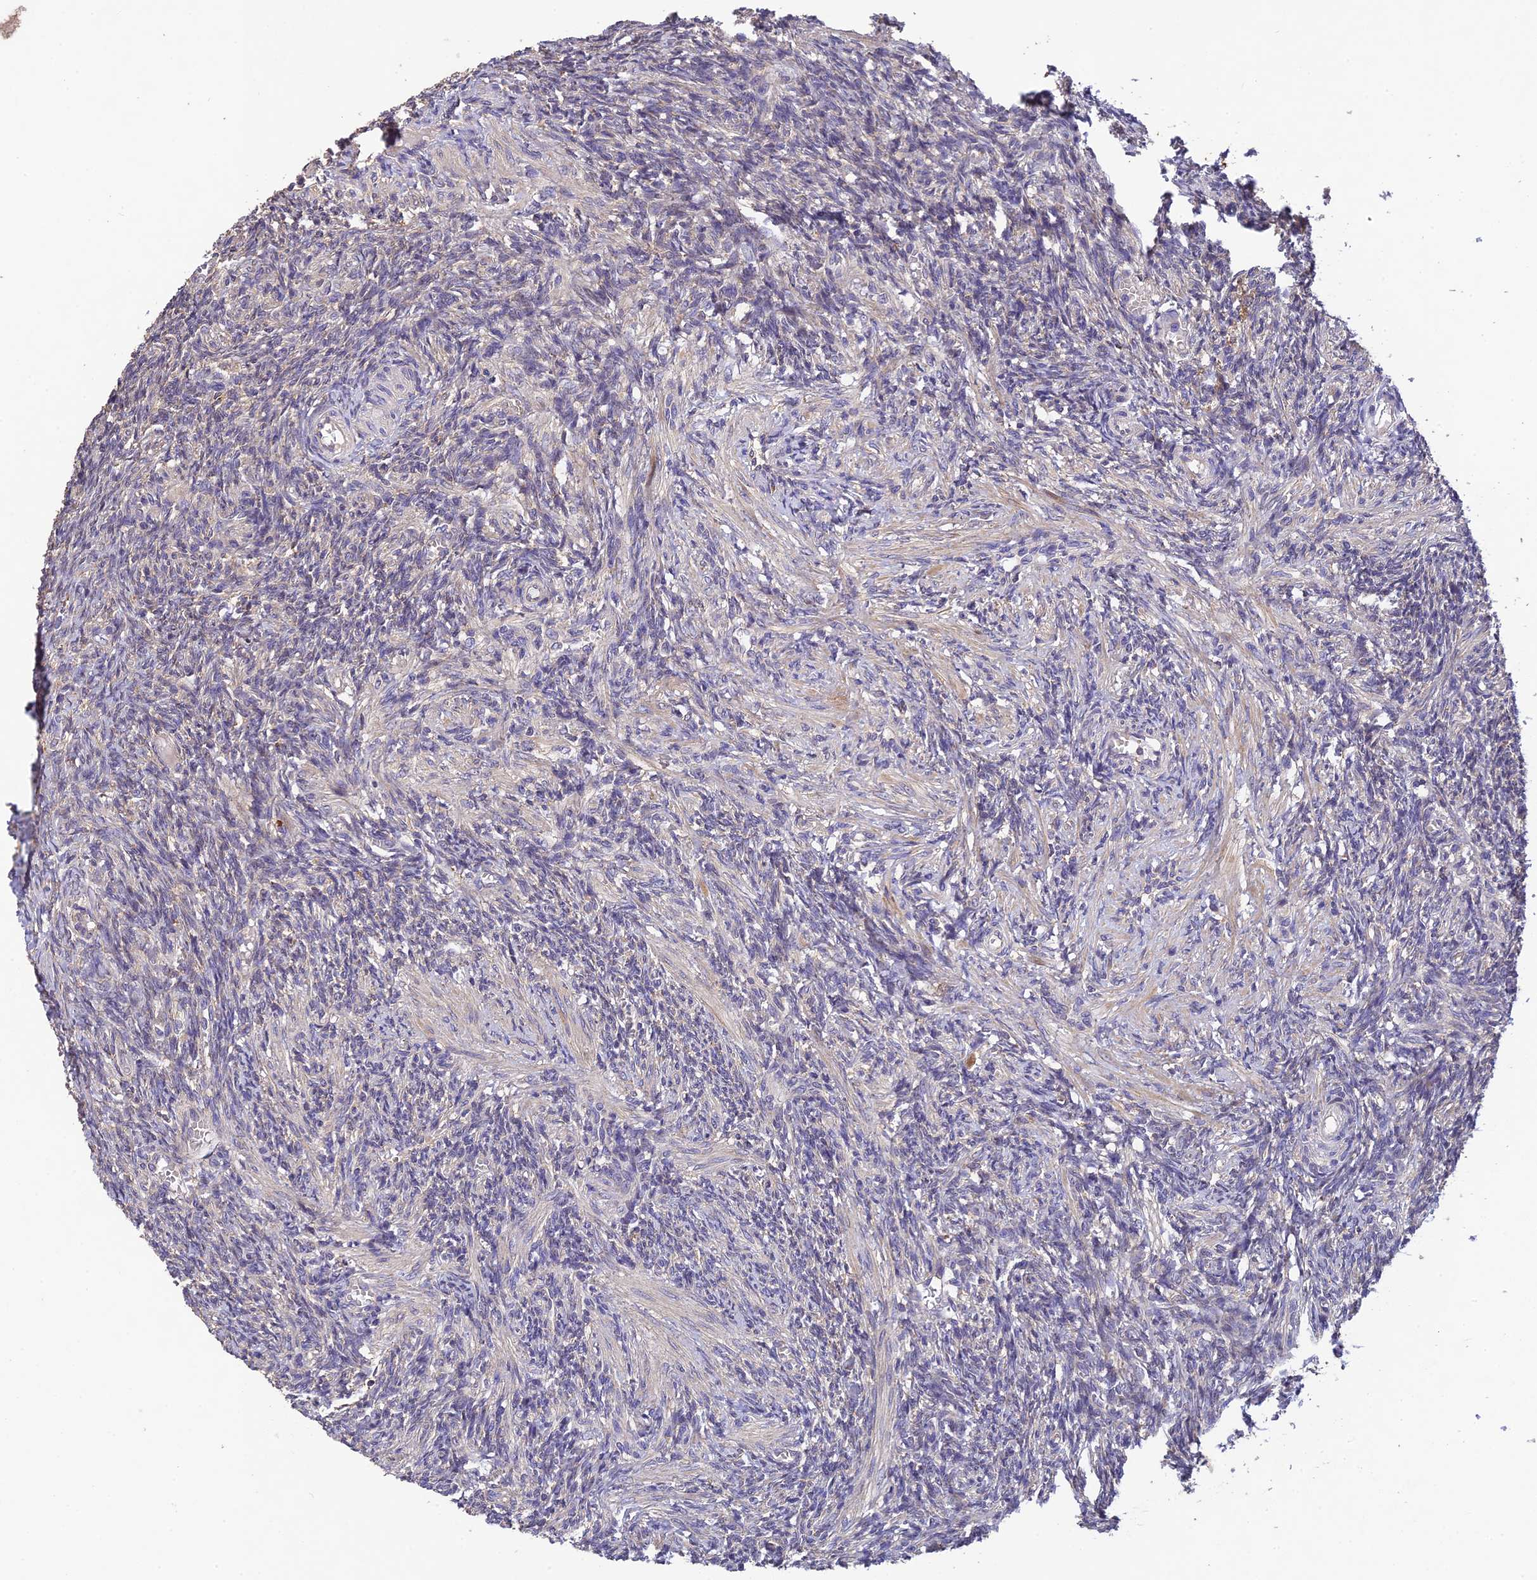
{"staining": {"intensity": "negative", "quantity": "none", "location": "none"}, "tissue": "ovary", "cell_type": "Ovarian stroma cells", "image_type": "normal", "snomed": [{"axis": "morphology", "description": "Normal tissue, NOS"}, {"axis": "topography", "description": "Ovary"}], "caption": "High power microscopy micrograph of an immunohistochemistry (IHC) micrograph of benign ovary, revealing no significant expression in ovarian stroma cells. (DAB (3,3'-diaminobenzidine) immunohistochemistry (IHC), high magnification).", "gene": "DENND5B", "patient": {"sex": "female", "age": 27}}